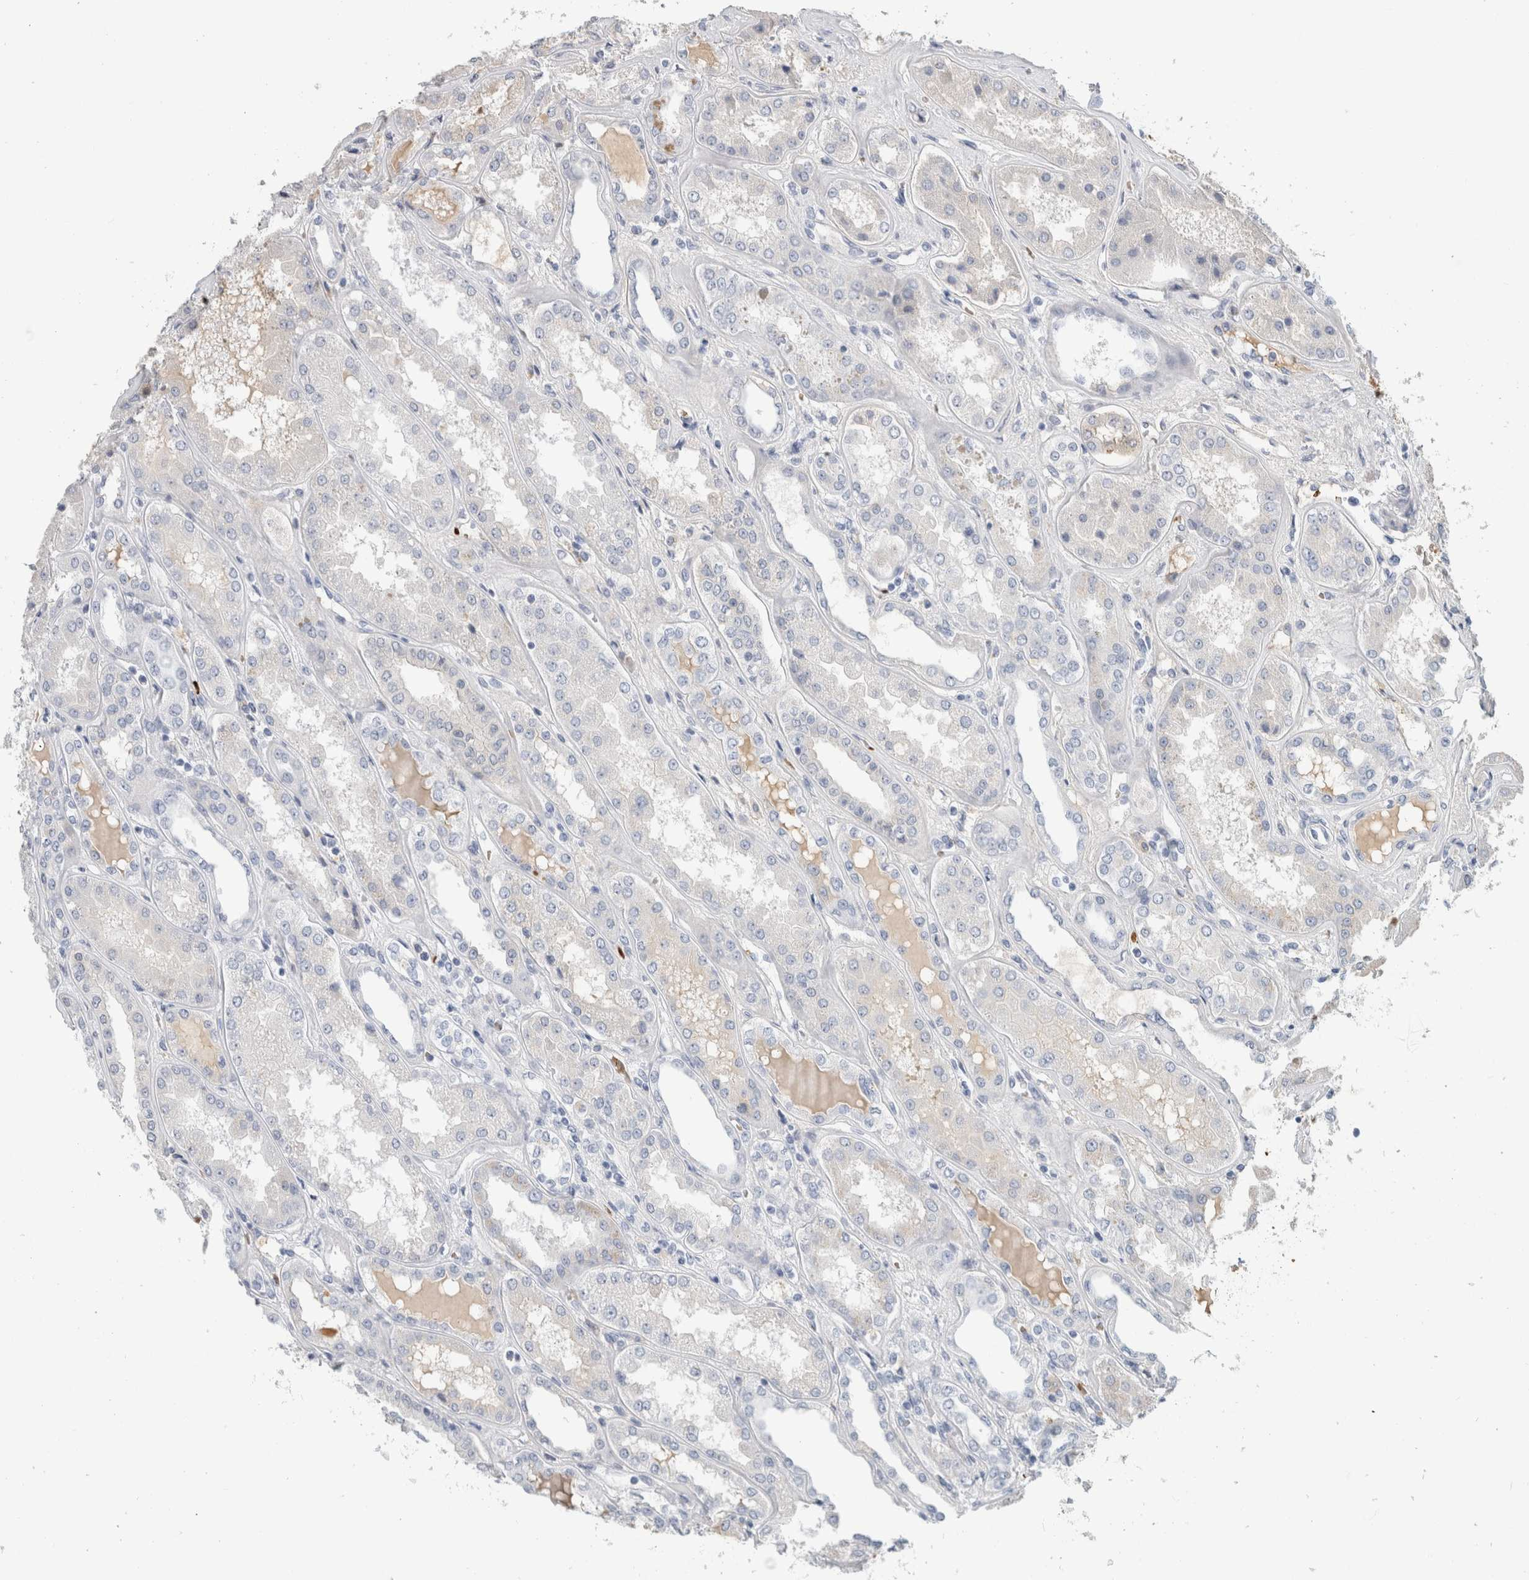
{"staining": {"intensity": "negative", "quantity": "none", "location": "none"}, "tissue": "kidney", "cell_type": "Cells in glomeruli", "image_type": "normal", "snomed": [{"axis": "morphology", "description": "Normal tissue, NOS"}, {"axis": "topography", "description": "Kidney"}], "caption": "Human kidney stained for a protein using IHC shows no staining in cells in glomeruli.", "gene": "CA1", "patient": {"sex": "female", "age": 56}}